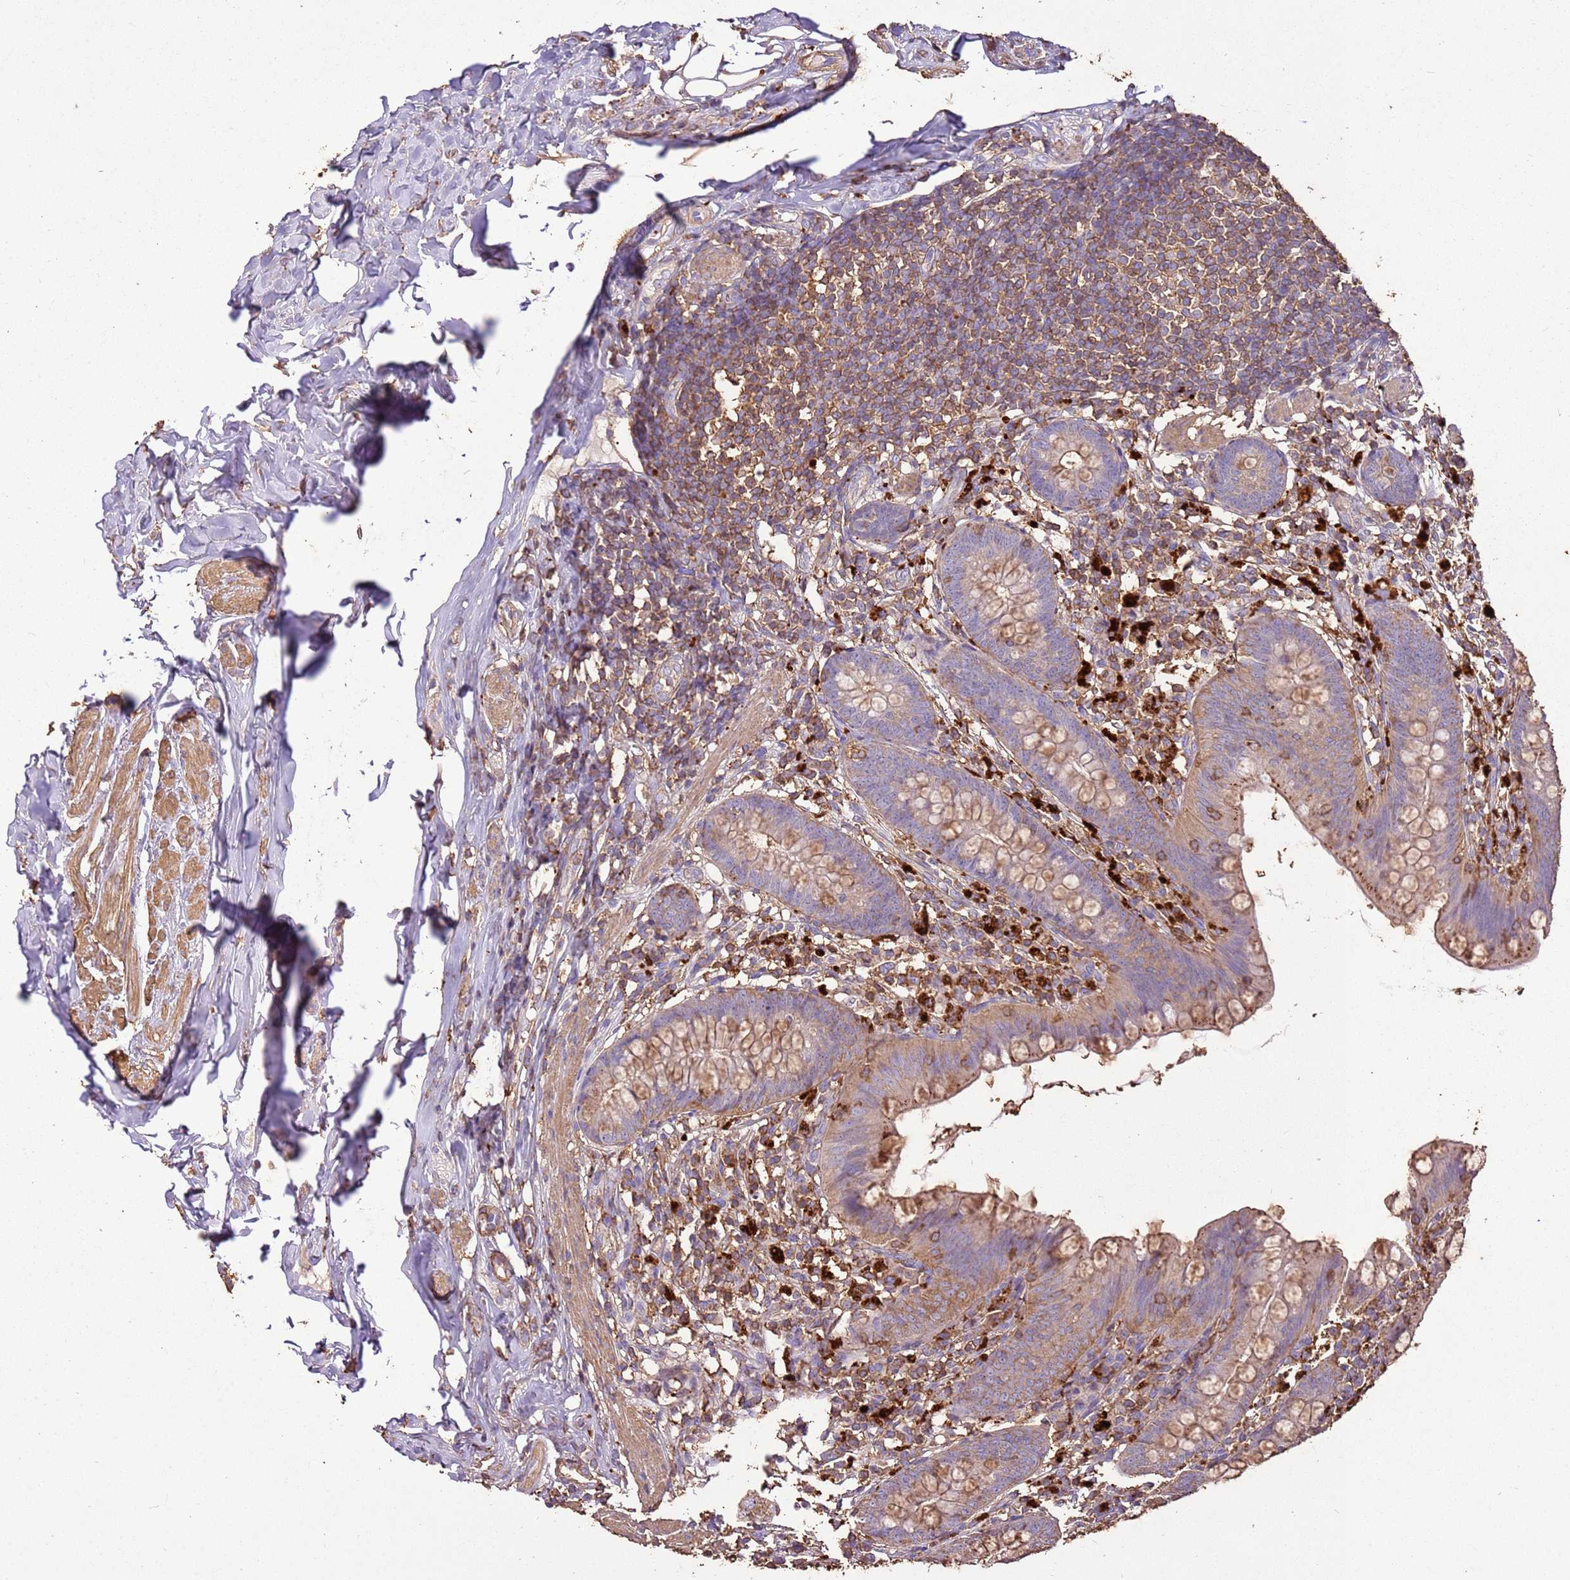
{"staining": {"intensity": "moderate", "quantity": "<25%", "location": "cytoplasmic/membranous"}, "tissue": "appendix", "cell_type": "Glandular cells", "image_type": "normal", "snomed": [{"axis": "morphology", "description": "Normal tissue, NOS"}, {"axis": "topography", "description": "Appendix"}], "caption": "Unremarkable appendix exhibits moderate cytoplasmic/membranous staining in approximately <25% of glandular cells, visualized by immunohistochemistry. Using DAB (brown) and hematoxylin (blue) stains, captured at high magnification using brightfield microscopy.", "gene": "ARL10", "patient": {"sex": "female", "age": 62}}